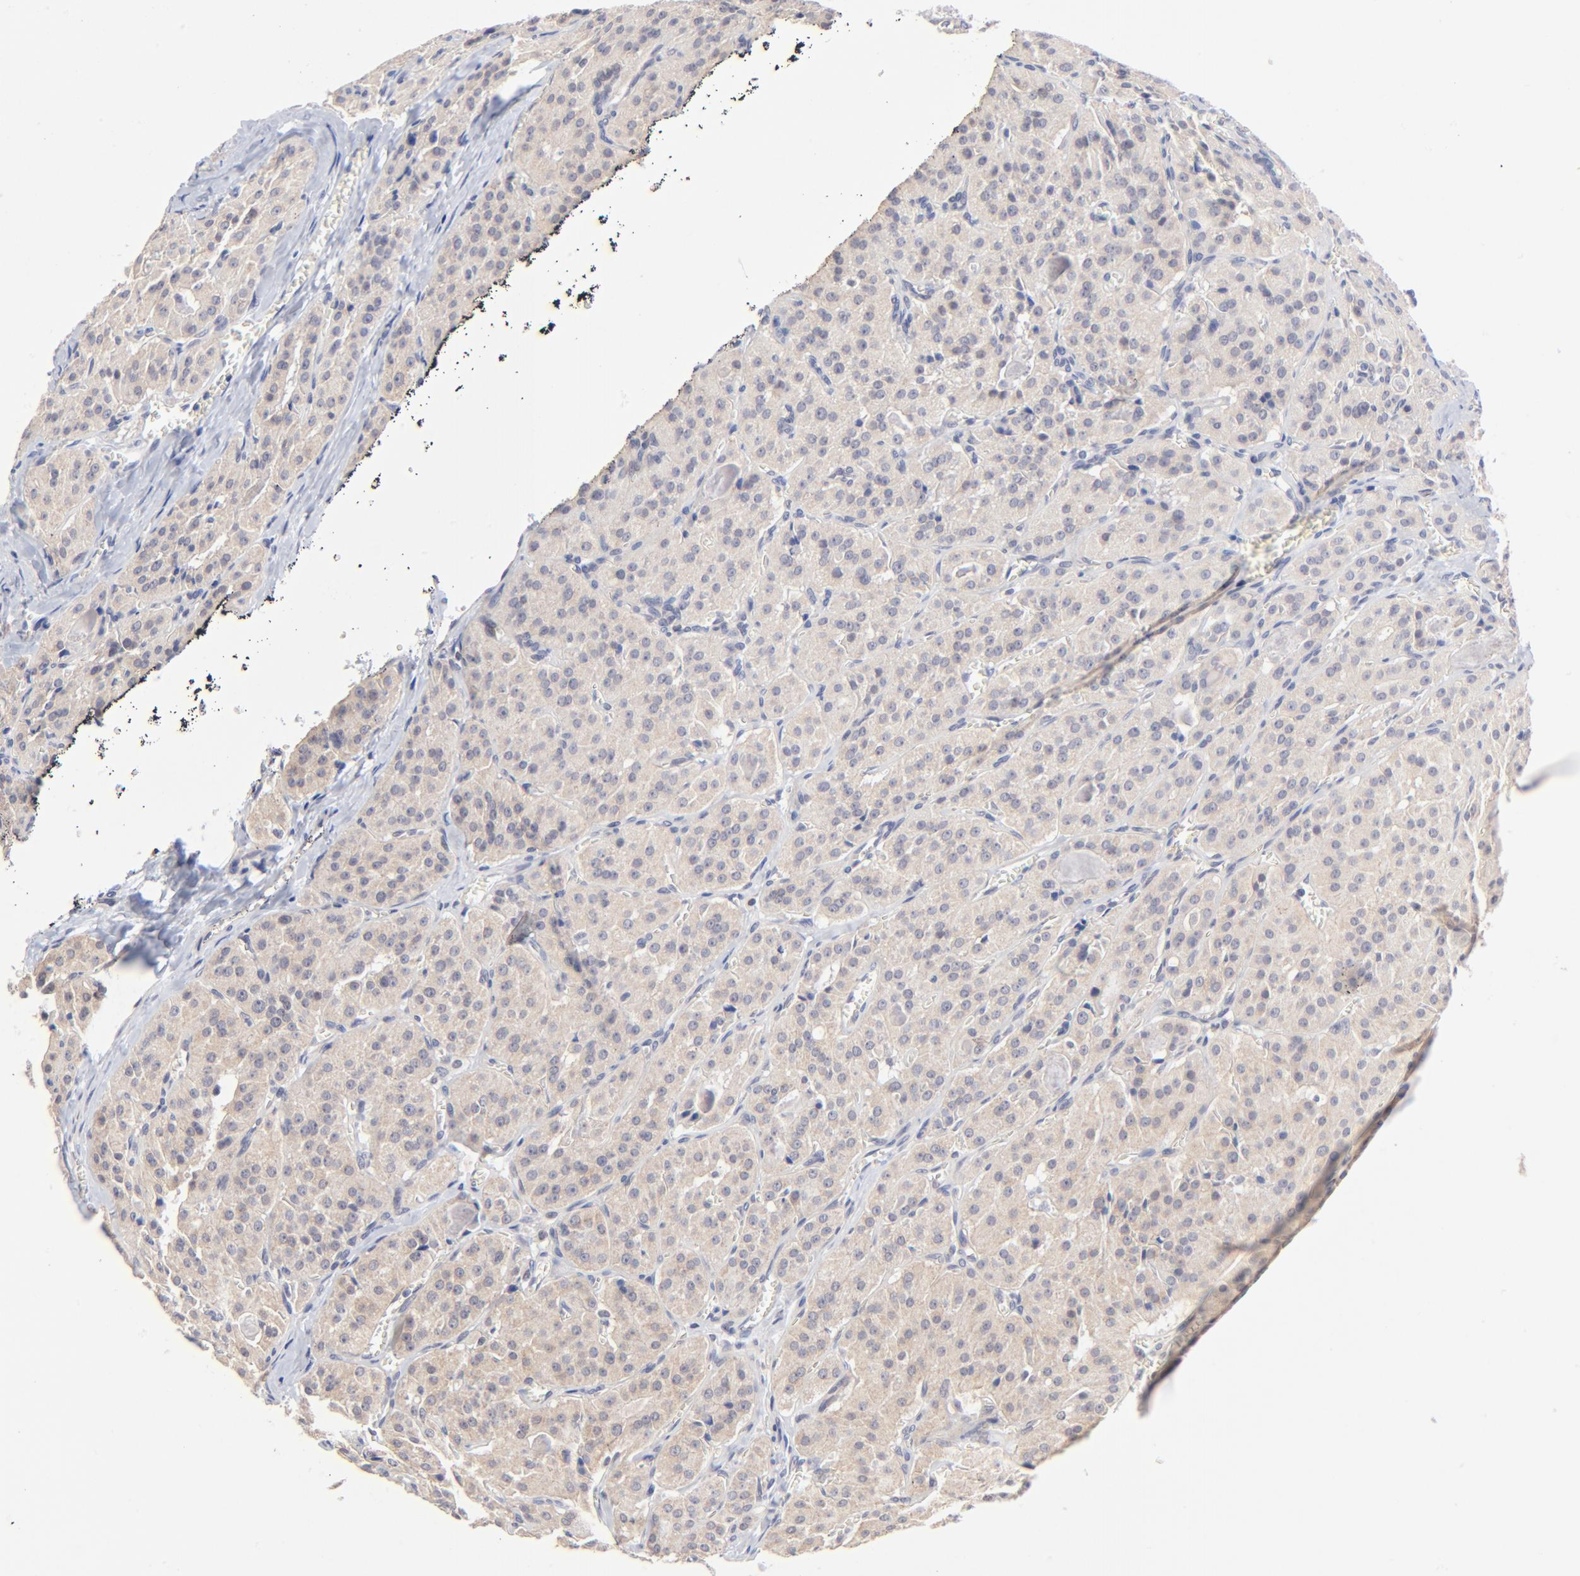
{"staining": {"intensity": "weak", "quantity": ">75%", "location": "cytoplasmic/membranous"}, "tissue": "thyroid cancer", "cell_type": "Tumor cells", "image_type": "cancer", "snomed": [{"axis": "morphology", "description": "Carcinoma, NOS"}, {"axis": "topography", "description": "Thyroid gland"}], "caption": "Tumor cells display low levels of weak cytoplasmic/membranous positivity in approximately >75% of cells in thyroid cancer.", "gene": "FBXO8", "patient": {"sex": "male", "age": 76}}